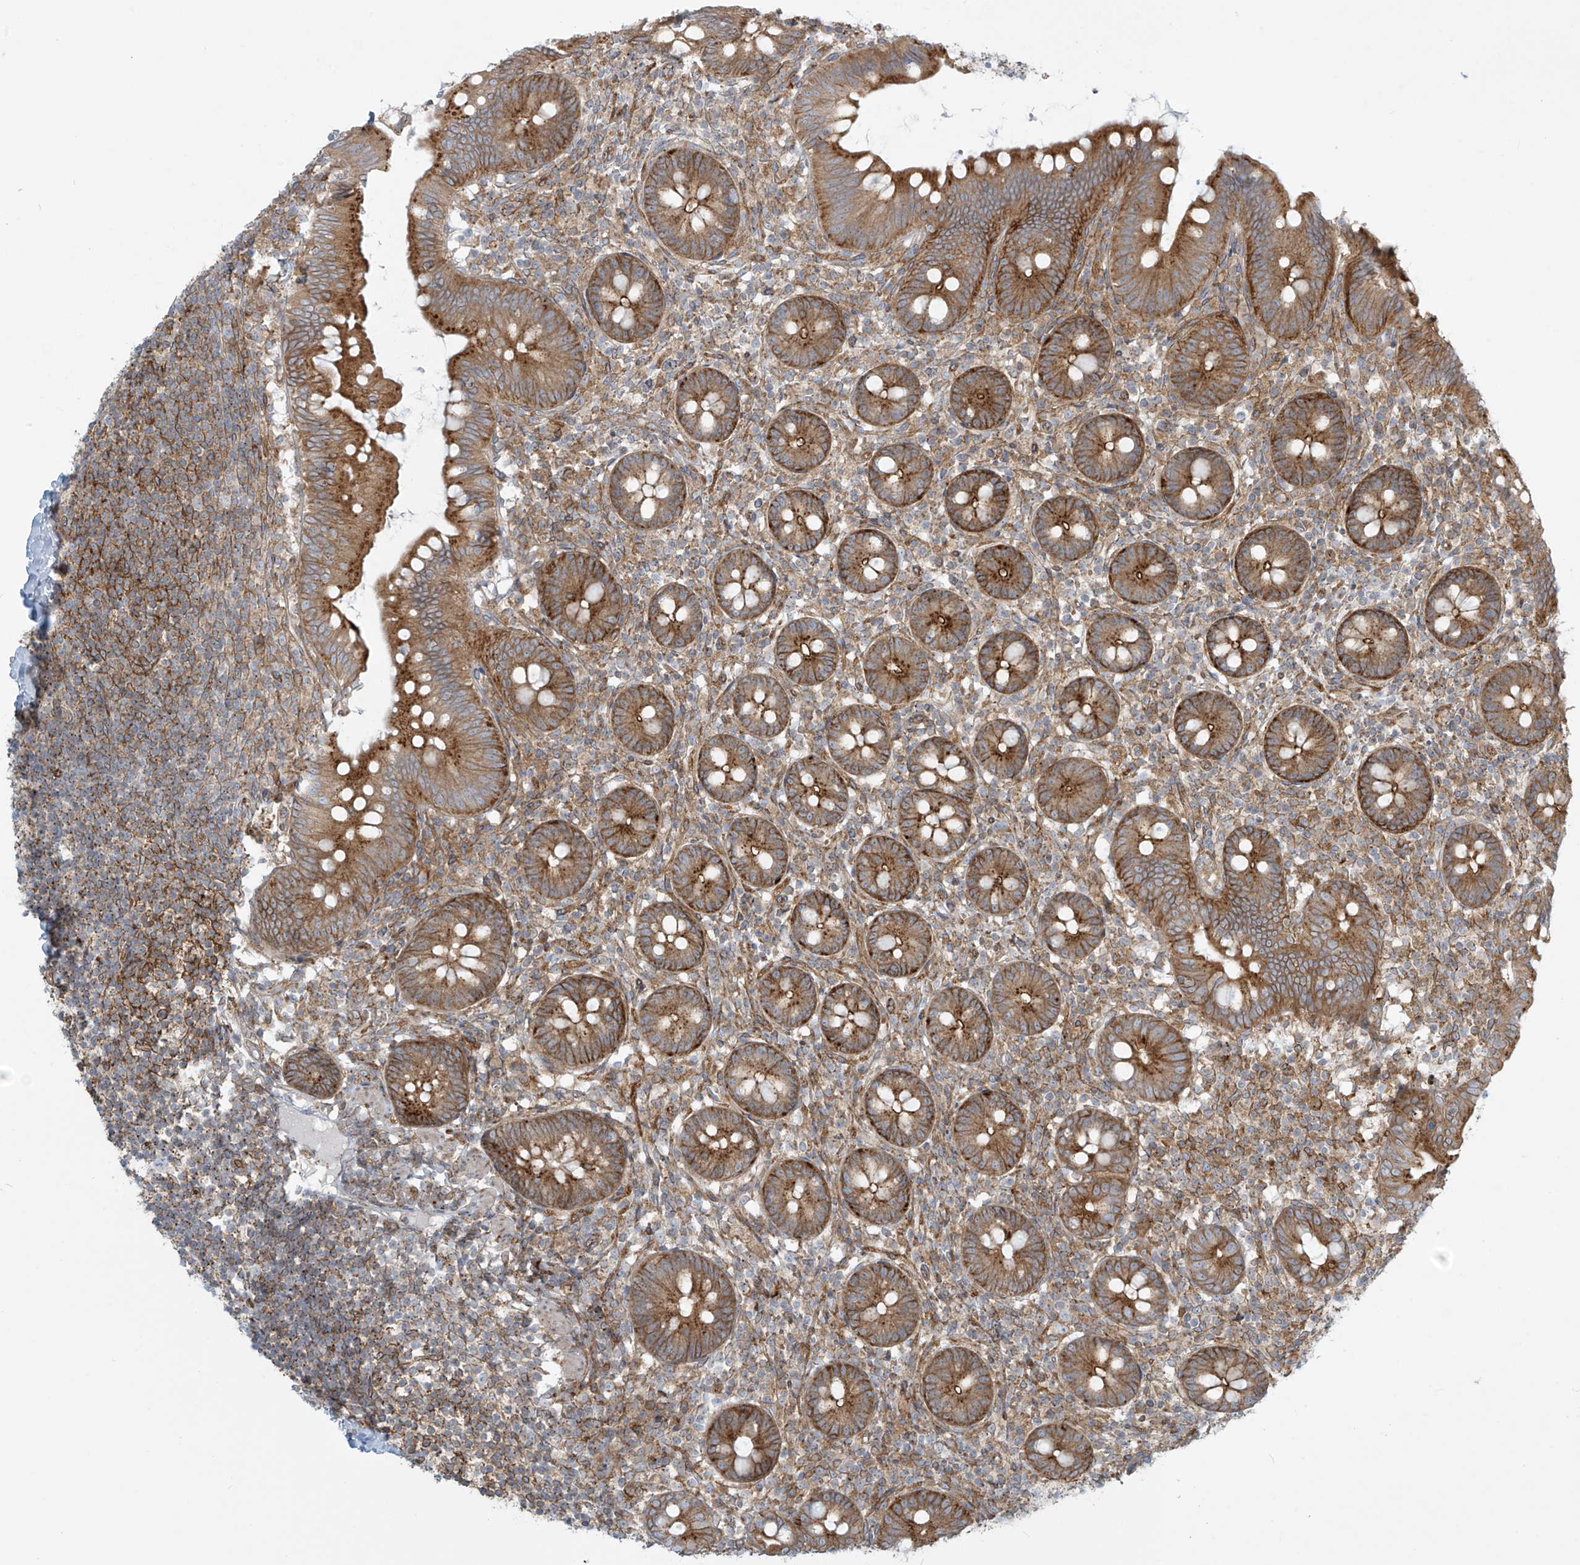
{"staining": {"intensity": "moderate", "quantity": ">75%", "location": "cytoplasmic/membranous"}, "tissue": "appendix", "cell_type": "Glandular cells", "image_type": "normal", "snomed": [{"axis": "morphology", "description": "Normal tissue, NOS"}, {"axis": "topography", "description": "Appendix"}], "caption": "Moderate cytoplasmic/membranous positivity is identified in approximately >75% of glandular cells in normal appendix.", "gene": "LZTS3", "patient": {"sex": "female", "age": 62}}